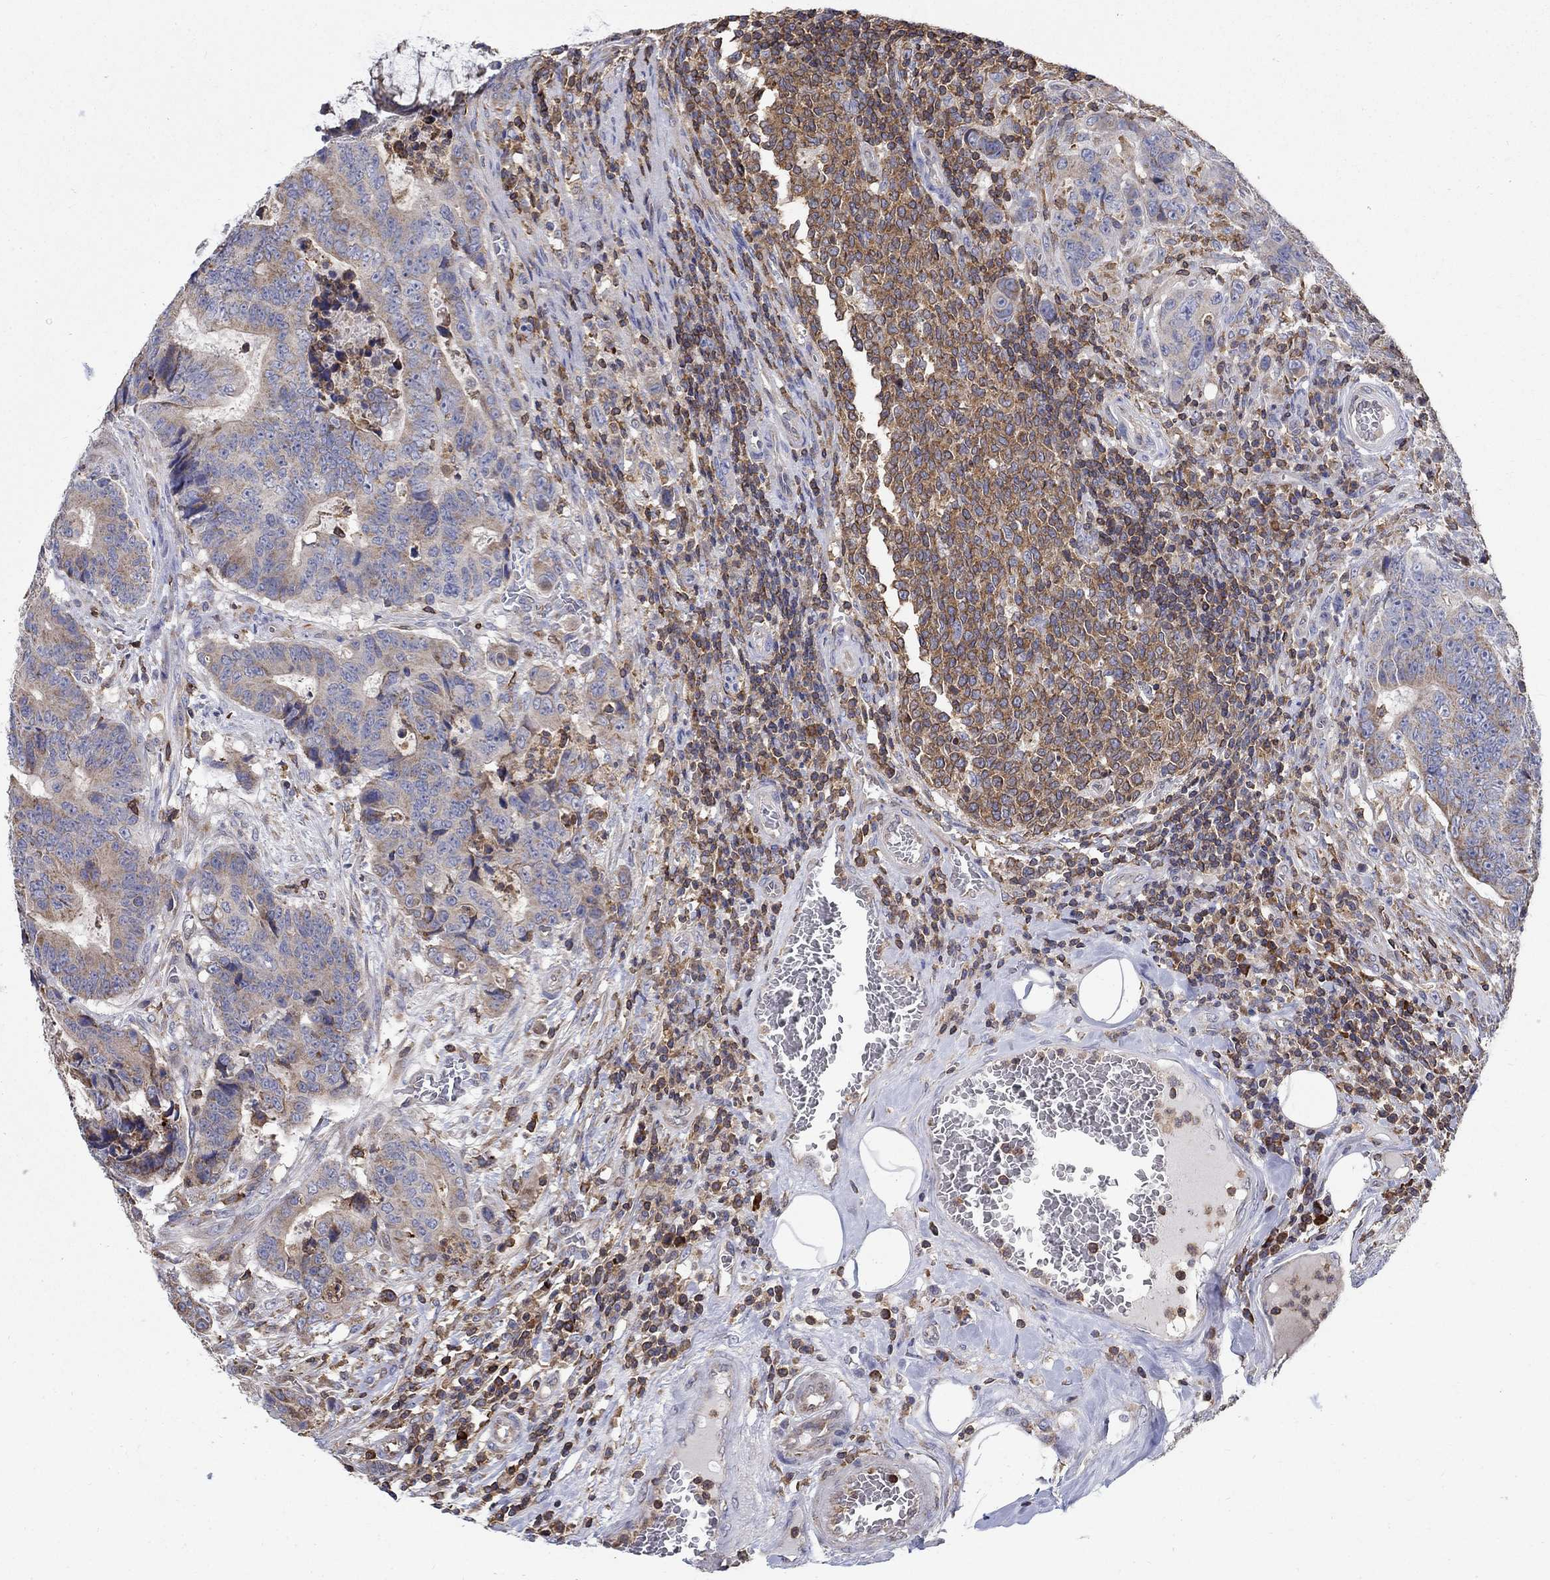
{"staining": {"intensity": "weak", "quantity": ">75%", "location": "cytoplasmic/membranous"}, "tissue": "colorectal cancer", "cell_type": "Tumor cells", "image_type": "cancer", "snomed": [{"axis": "morphology", "description": "Adenocarcinoma, NOS"}, {"axis": "topography", "description": "Colon"}], "caption": "DAB (3,3'-diaminobenzidine) immunohistochemical staining of human colorectal cancer exhibits weak cytoplasmic/membranous protein staining in about >75% of tumor cells.", "gene": "AGAP2", "patient": {"sex": "female", "age": 48}}